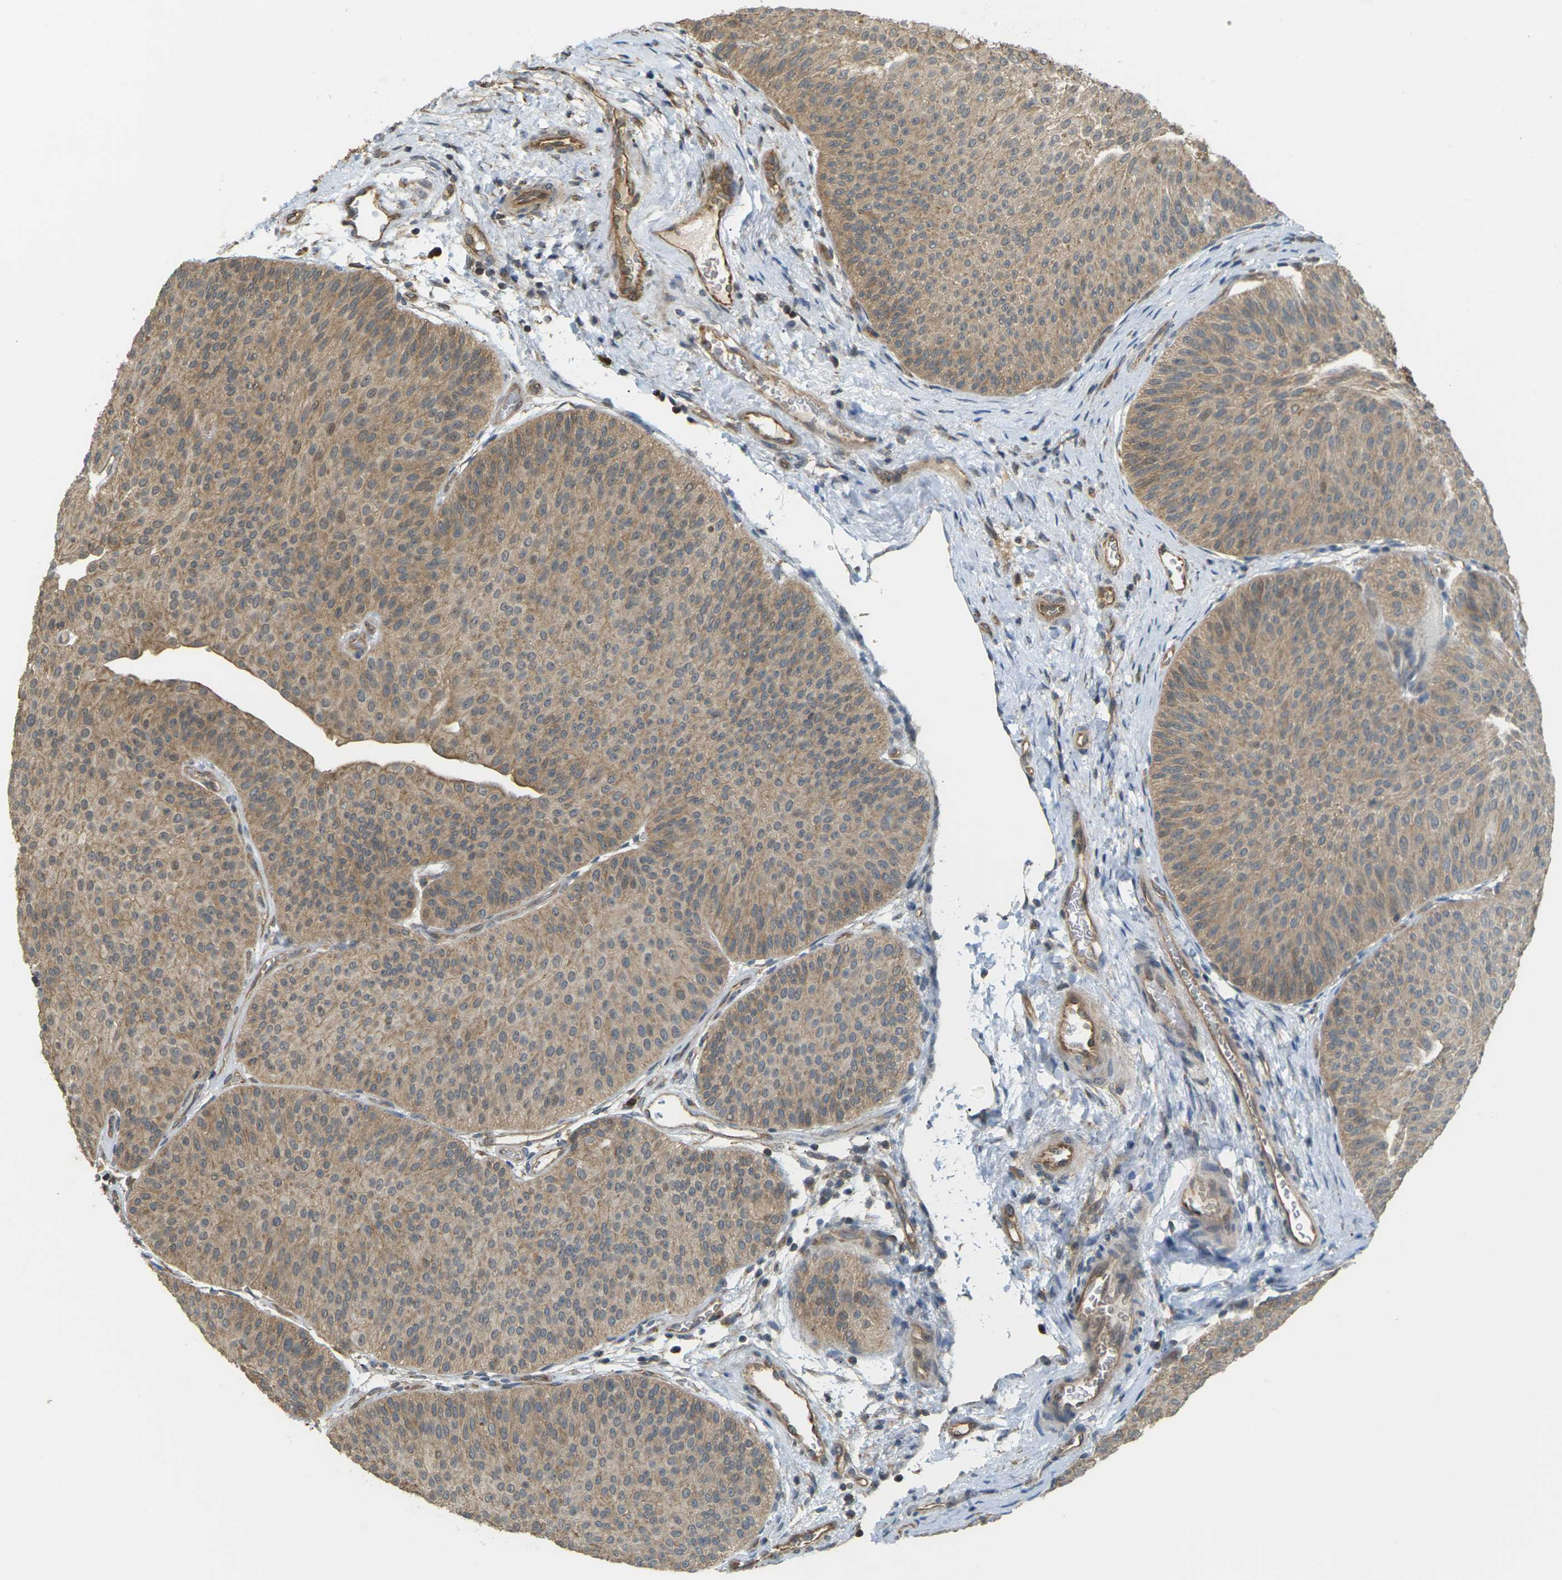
{"staining": {"intensity": "moderate", "quantity": ">75%", "location": "cytoplasmic/membranous"}, "tissue": "urothelial cancer", "cell_type": "Tumor cells", "image_type": "cancer", "snomed": [{"axis": "morphology", "description": "Urothelial carcinoma, Low grade"}, {"axis": "topography", "description": "Urinary bladder"}], "caption": "Human urothelial cancer stained for a protein (brown) exhibits moderate cytoplasmic/membranous positive expression in approximately >75% of tumor cells.", "gene": "KSR1", "patient": {"sex": "female", "age": 60}}